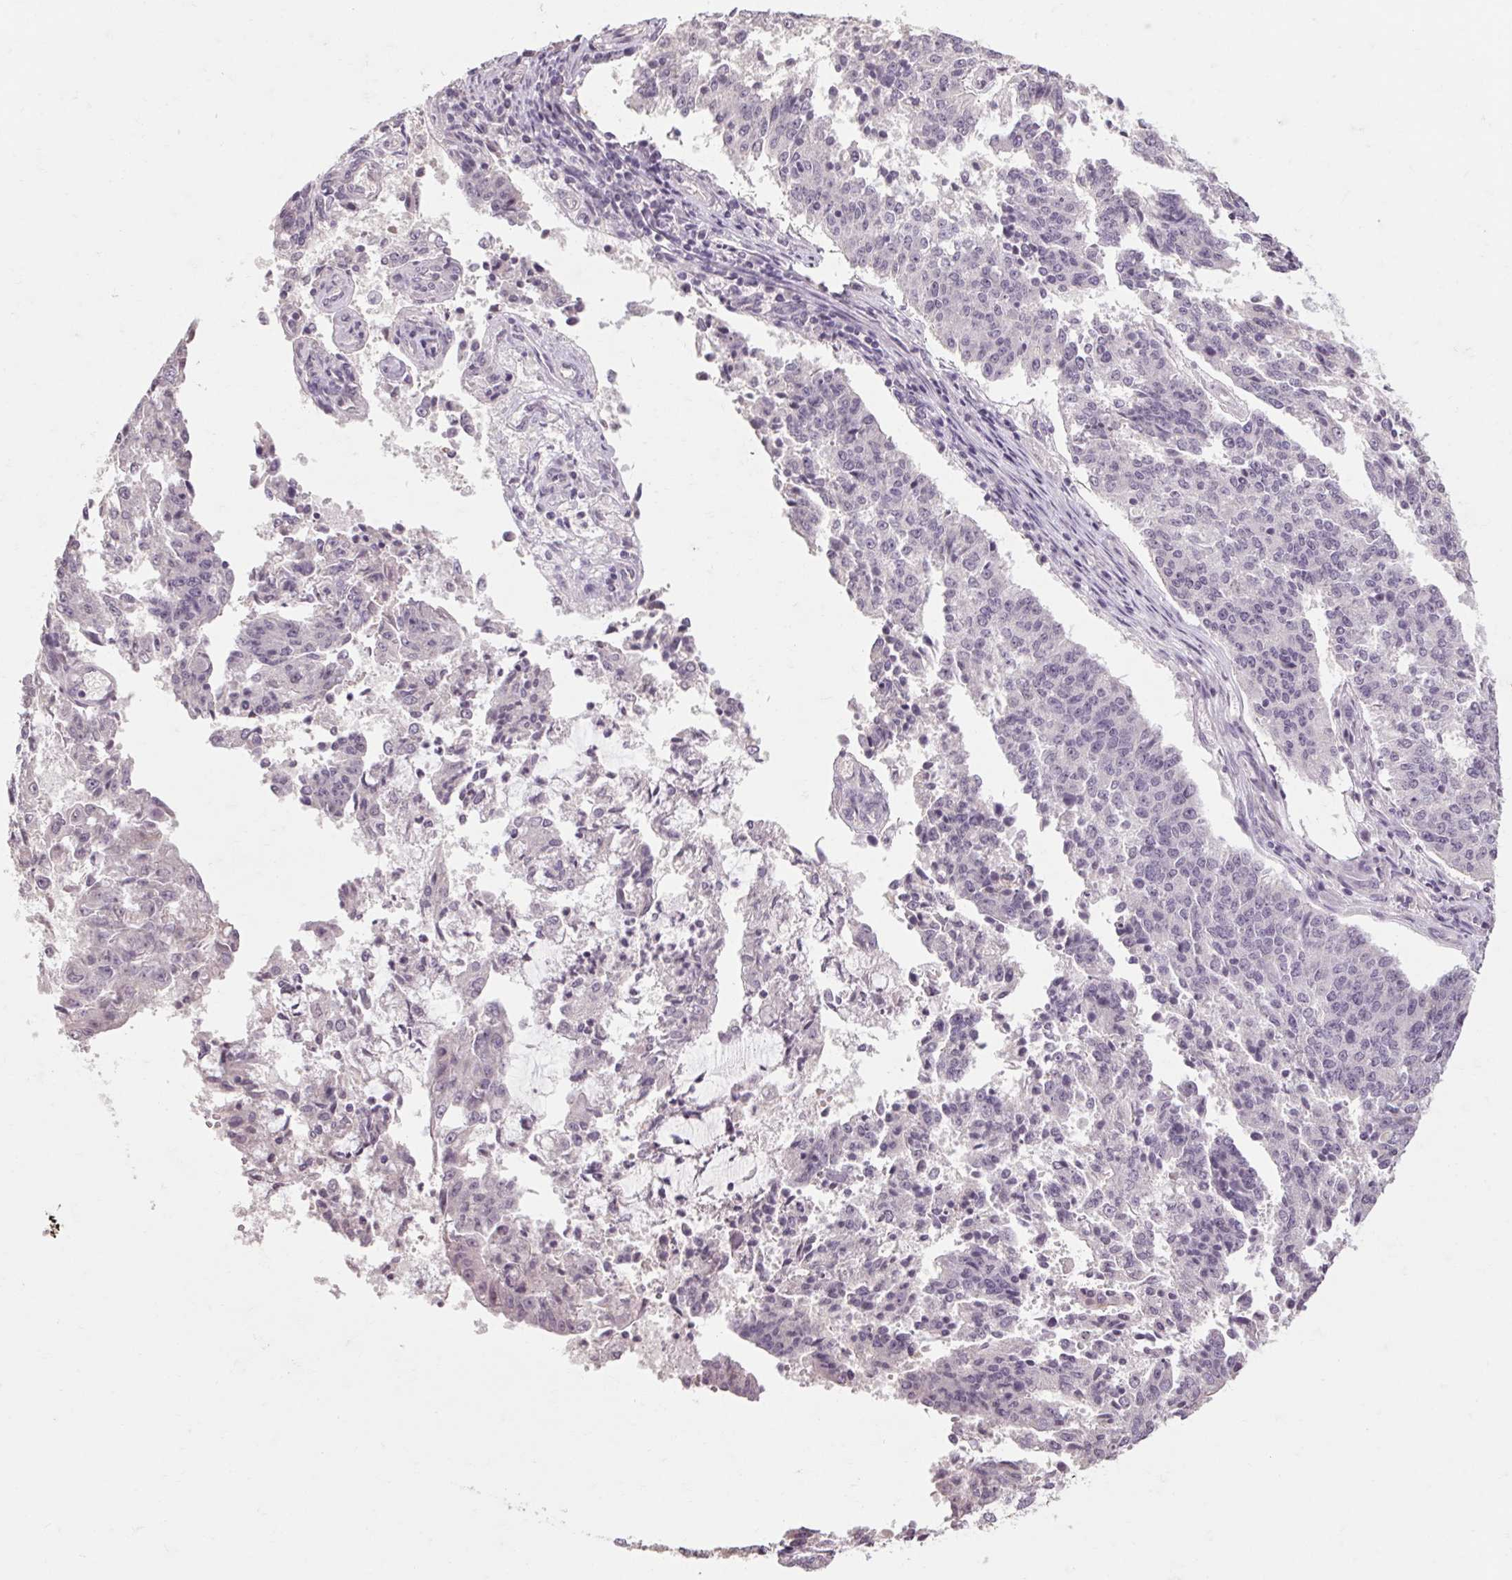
{"staining": {"intensity": "negative", "quantity": "none", "location": "none"}, "tissue": "endometrial cancer", "cell_type": "Tumor cells", "image_type": "cancer", "snomed": [{"axis": "morphology", "description": "Adenocarcinoma, NOS"}, {"axis": "topography", "description": "Endometrium"}], "caption": "Immunohistochemistry of human endometrial adenocarcinoma displays no staining in tumor cells.", "gene": "POMC", "patient": {"sex": "female", "age": 82}}